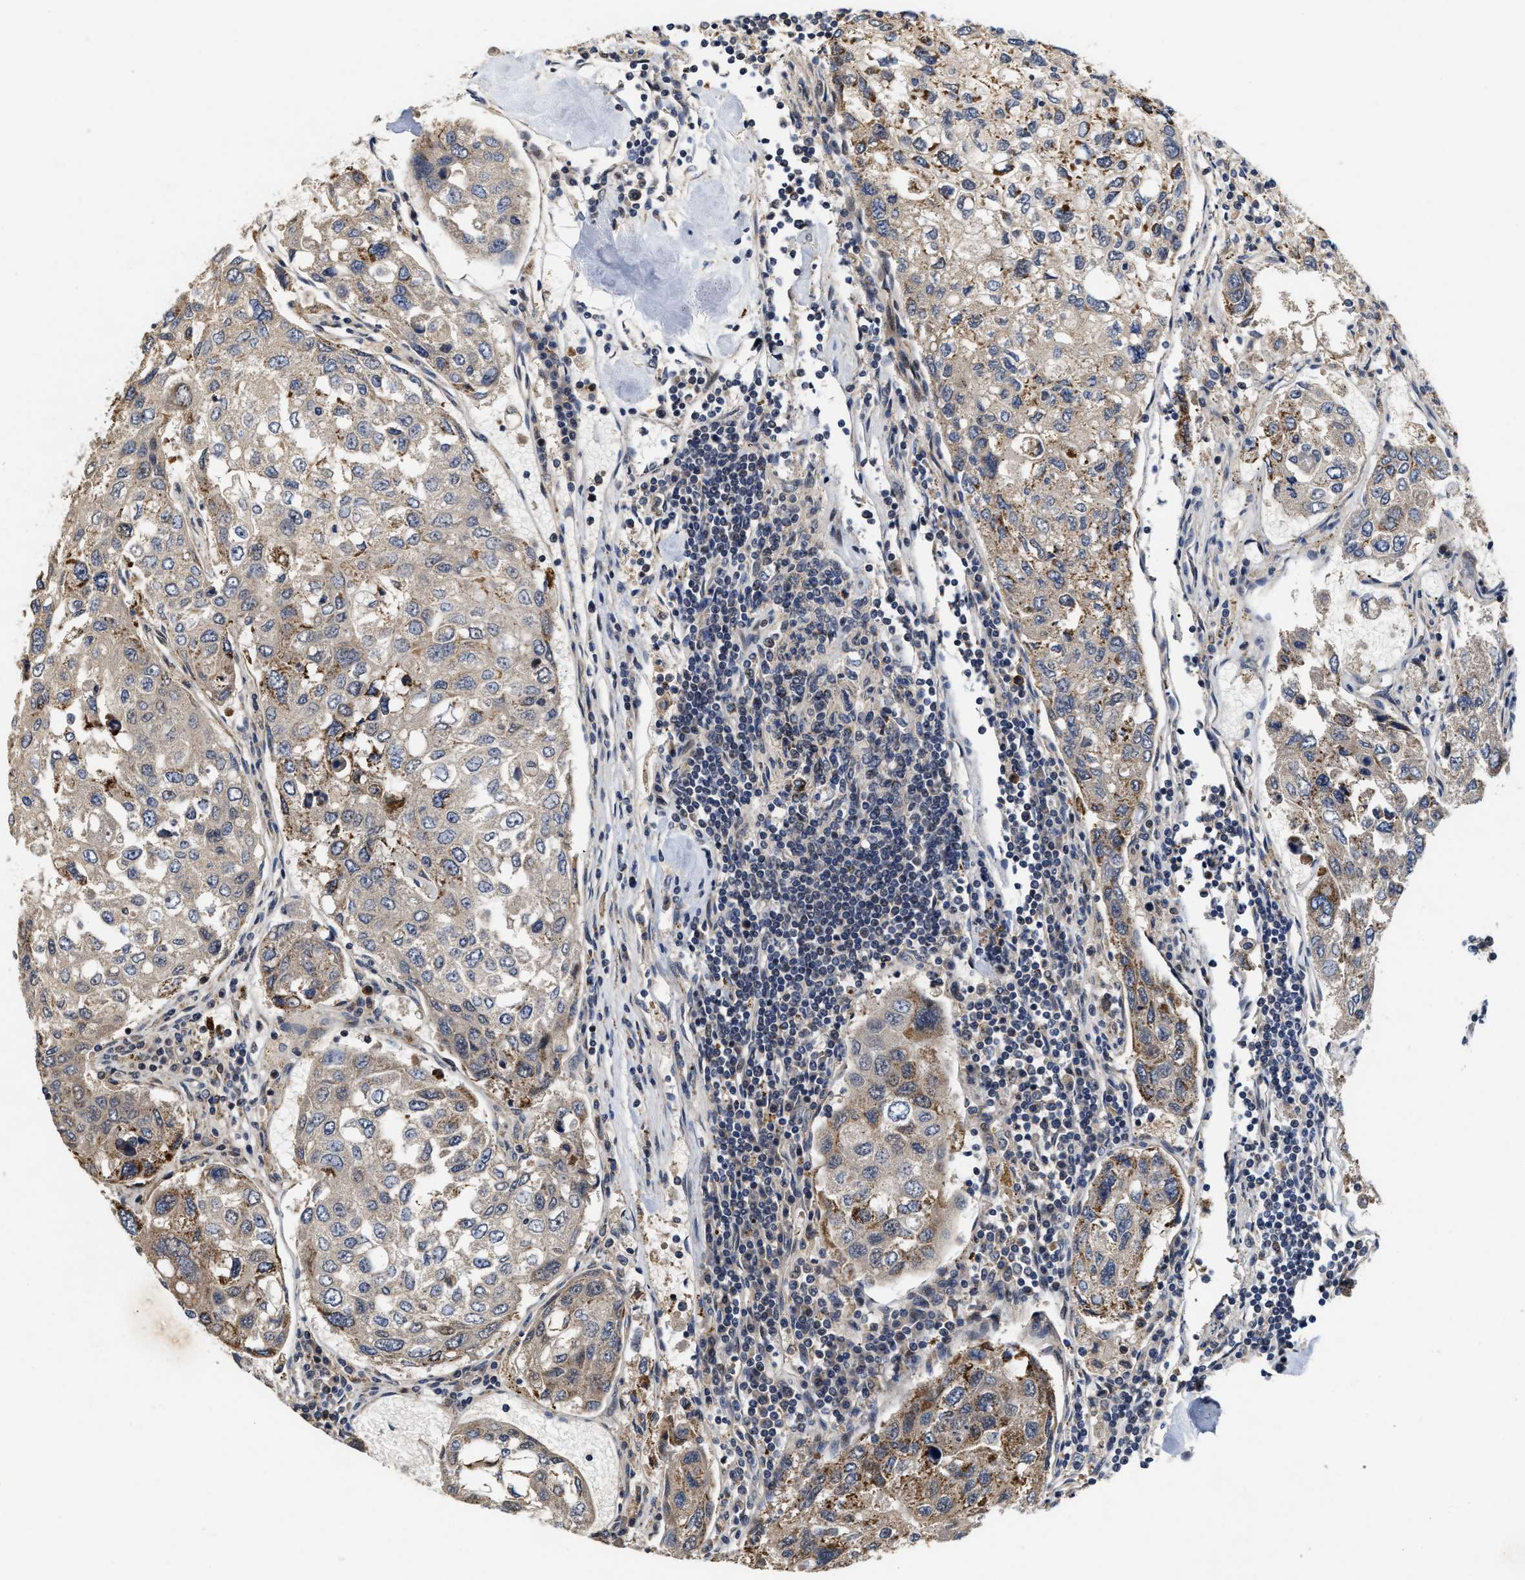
{"staining": {"intensity": "moderate", "quantity": "<25%", "location": "cytoplasmic/membranous"}, "tissue": "urothelial cancer", "cell_type": "Tumor cells", "image_type": "cancer", "snomed": [{"axis": "morphology", "description": "Urothelial carcinoma, High grade"}, {"axis": "topography", "description": "Lymph node"}, {"axis": "topography", "description": "Urinary bladder"}], "caption": "About <25% of tumor cells in human urothelial cancer reveal moderate cytoplasmic/membranous protein staining as visualized by brown immunohistochemical staining.", "gene": "SCYL2", "patient": {"sex": "male", "age": 51}}